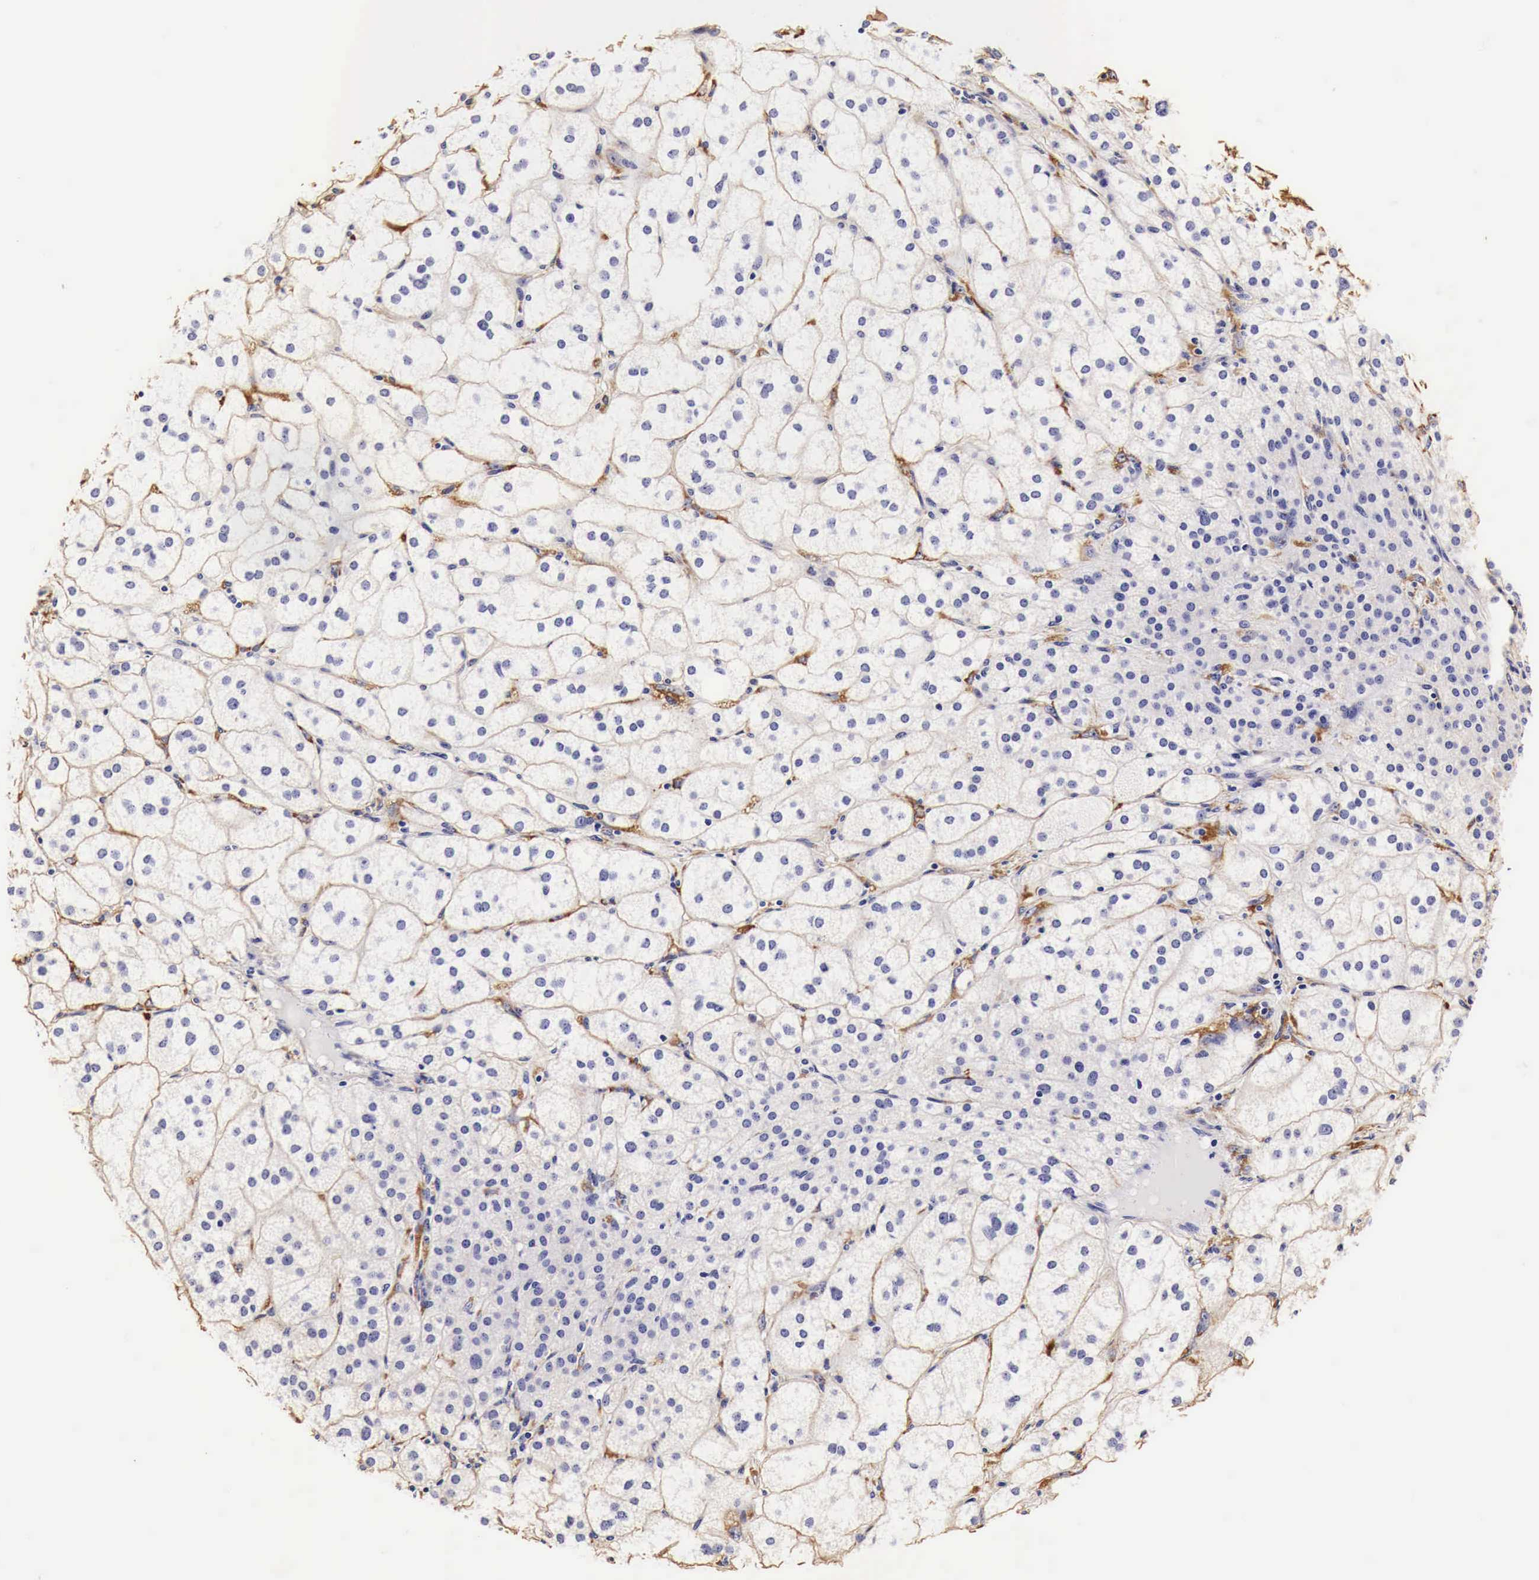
{"staining": {"intensity": "negative", "quantity": "none", "location": "none"}, "tissue": "adrenal gland", "cell_type": "Glandular cells", "image_type": "normal", "snomed": [{"axis": "morphology", "description": "Normal tissue, NOS"}, {"axis": "topography", "description": "Adrenal gland"}], "caption": "IHC image of normal adrenal gland stained for a protein (brown), which demonstrates no positivity in glandular cells. Brightfield microscopy of IHC stained with DAB (3,3'-diaminobenzidine) (brown) and hematoxylin (blue), captured at high magnification.", "gene": "LAMB2", "patient": {"sex": "female", "age": 60}}